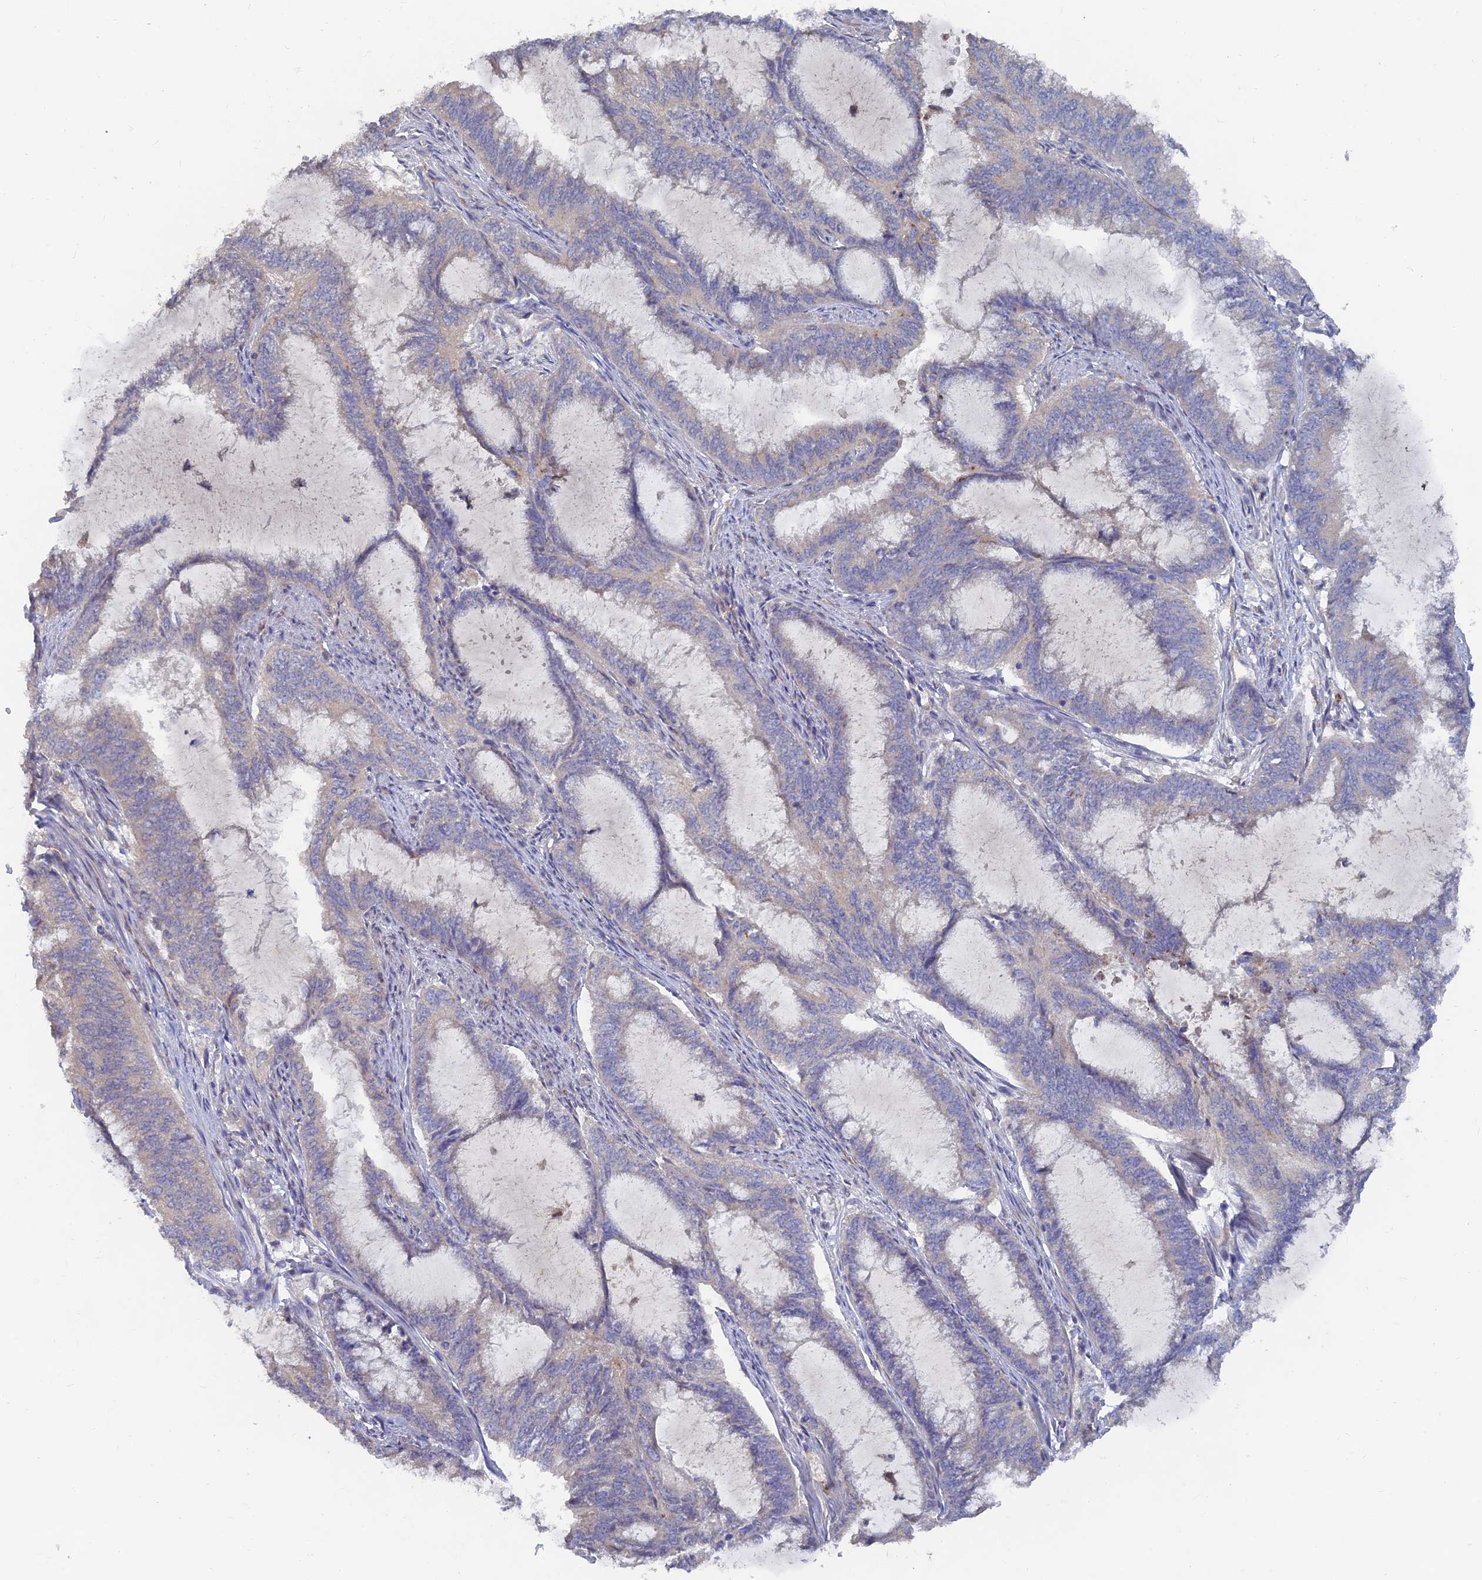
{"staining": {"intensity": "negative", "quantity": "none", "location": "none"}, "tissue": "endometrial cancer", "cell_type": "Tumor cells", "image_type": "cancer", "snomed": [{"axis": "morphology", "description": "Adenocarcinoma, NOS"}, {"axis": "topography", "description": "Endometrium"}], "caption": "The photomicrograph reveals no significant positivity in tumor cells of endometrial cancer.", "gene": "ARRDC1", "patient": {"sex": "female", "age": 51}}